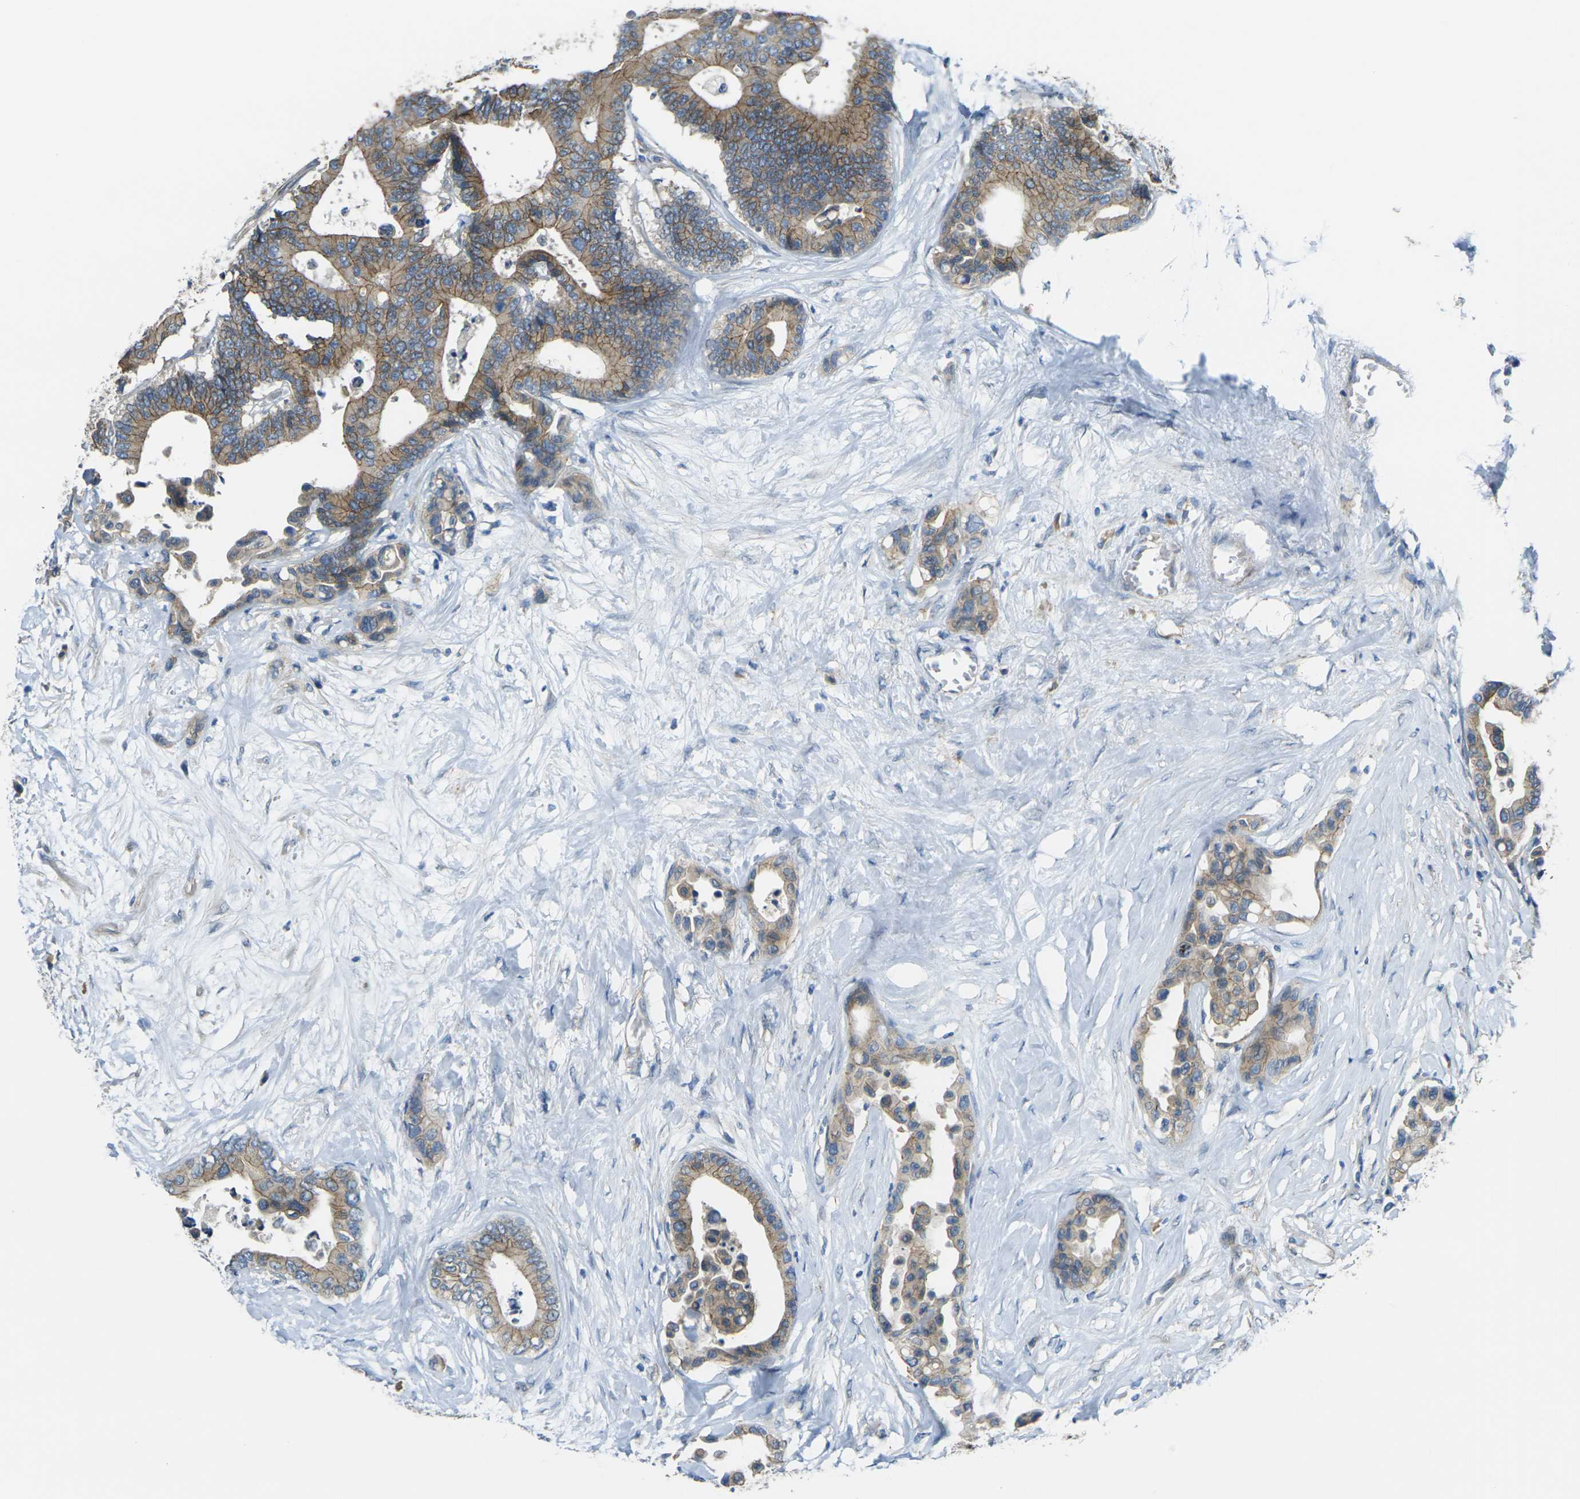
{"staining": {"intensity": "weak", "quantity": ">75%", "location": "cytoplasmic/membranous"}, "tissue": "colorectal cancer", "cell_type": "Tumor cells", "image_type": "cancer", "snomed": [{"axis": "morphology", "description": "Normal tissue, NOS"}, {"axis": "morphology", "description": "Adenocarcinoma, NOS"}, {"axis": "topography", "description": "Colon"}], "caption": "The photomicrograph demonstrates a brown stain indicating the presence of a protein in the cytoplasmic/membranous of tumor cells in colorectal adenocarcinoma.", "gene": "RHBDD1", "patient": {"sex": "male", "age": 82}}